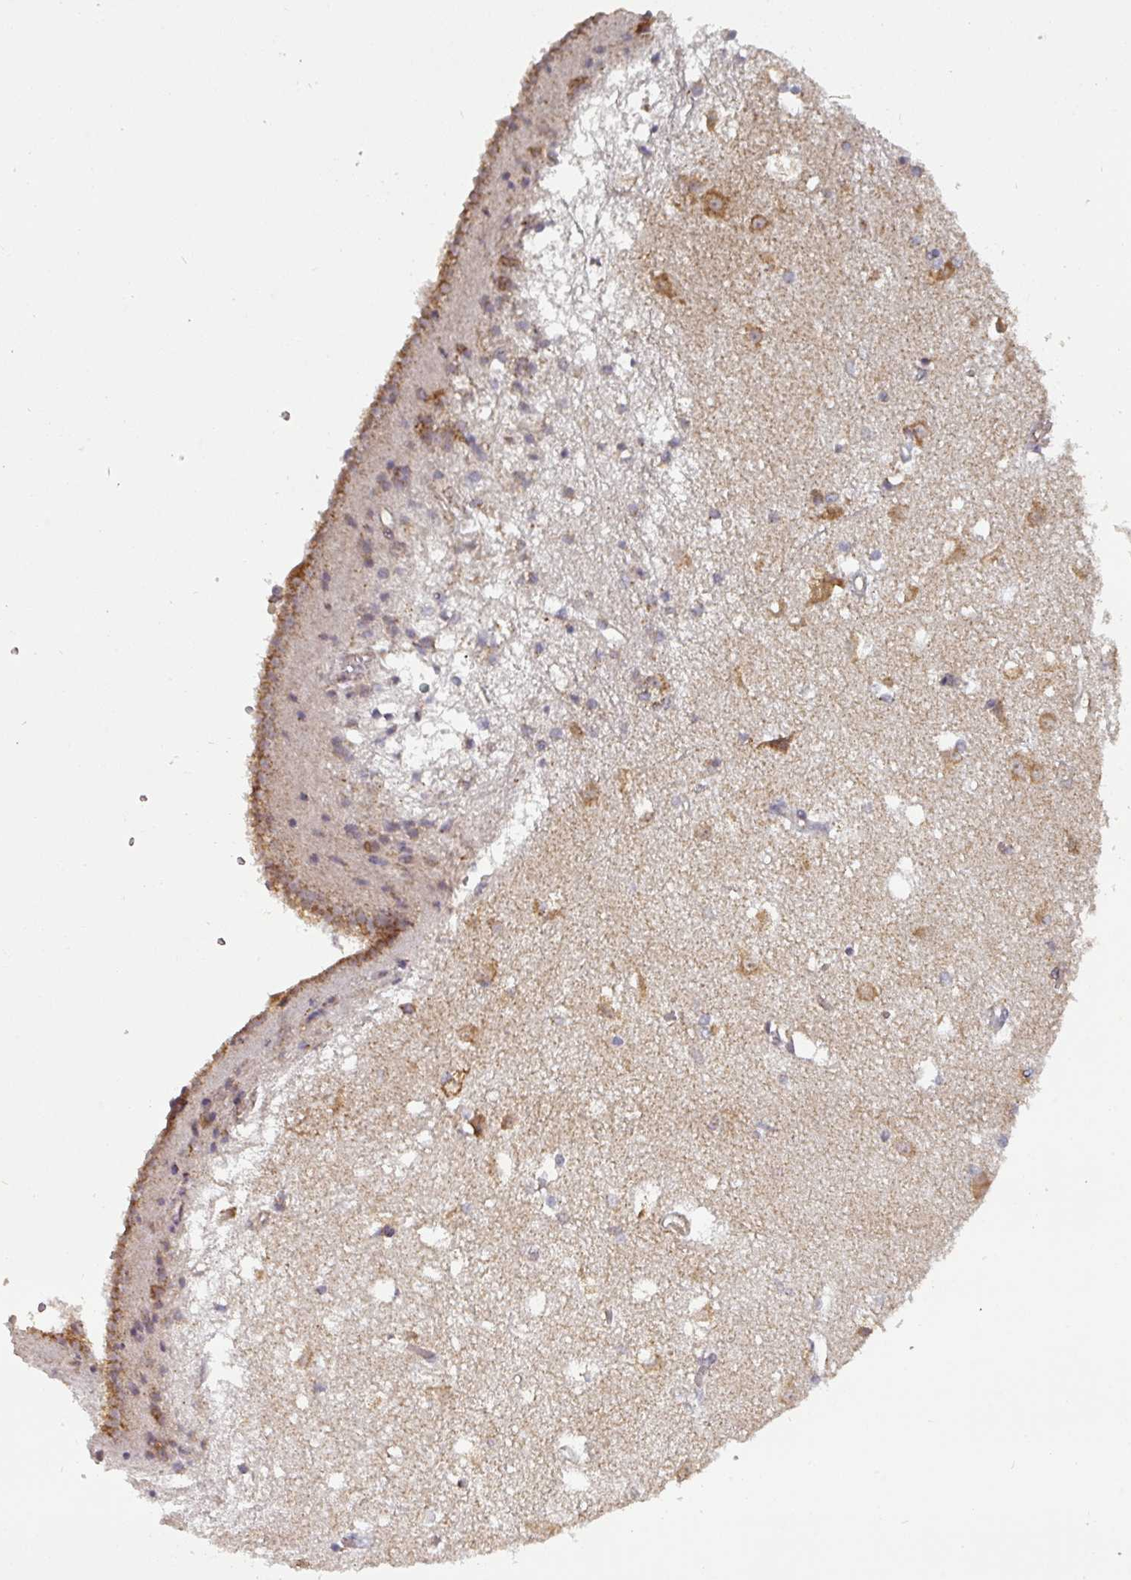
{"staining": {"intensity": "negative", "quantity": "none", "location": "none"}, "tissue": "caudate", "cell_type": "Glial cells", "image_type": "normal", "snomed": [{"axis": "morphology", "description": "Normal tissue, NOS"}, {"axis": "topography", "description": "Lateral ventricle wall"}], "caption": "There is no significant staining in glial cells of caudate. (DAB (3,3'-diaminobenzidine) immunohistochemistry (IHC), high magnification).", "gene": "MRPS16", "patient": {"sex": "male", "age": 37}}